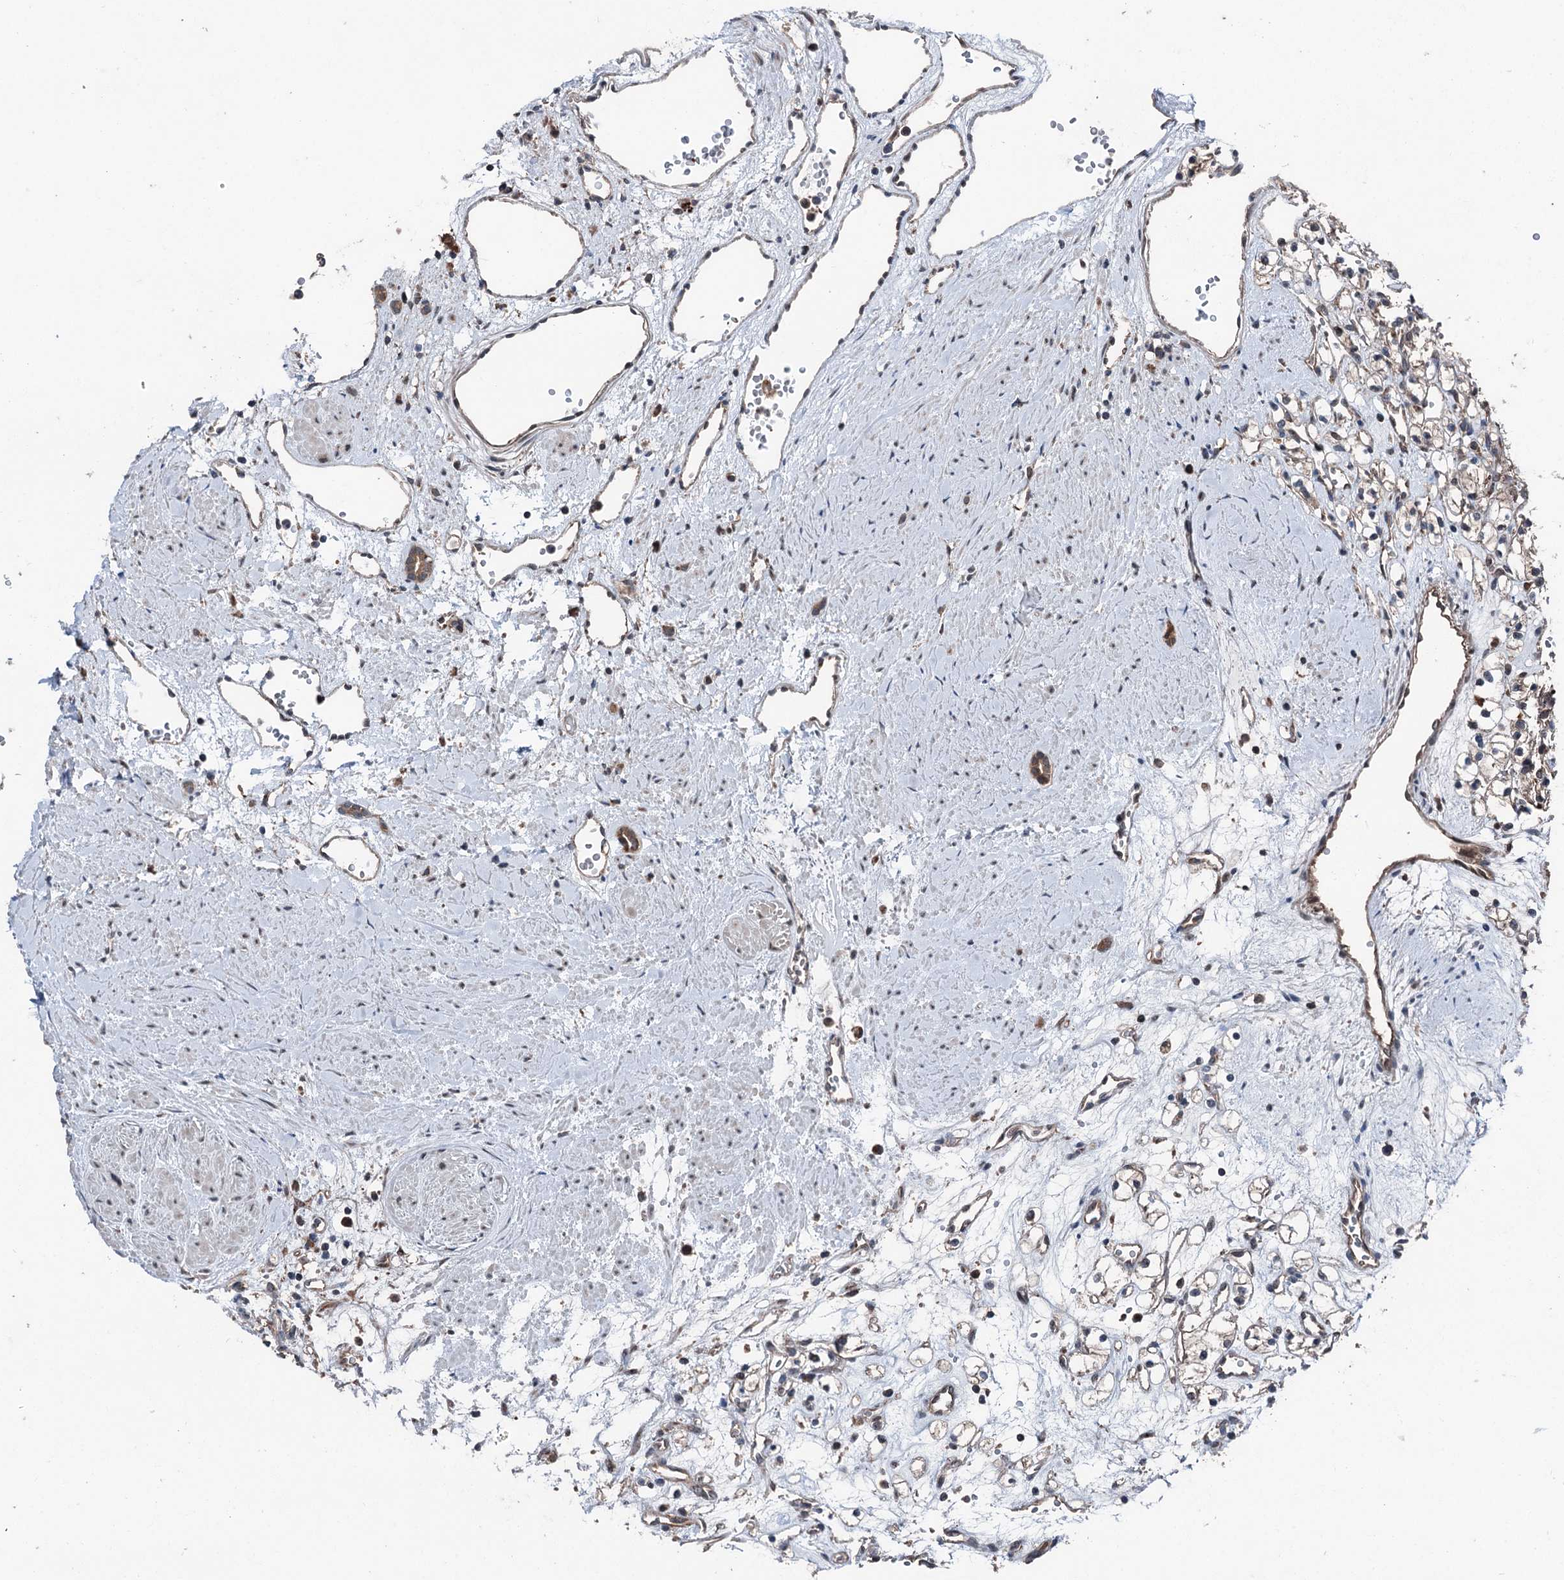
{"staining": {"intensity": "weak", "quantity": "25%-75%", "location": "cytoplasmic/membranous"}, "tissue": "renal cancer", "cell_type": "Tumor cells", "image_type": "cancer", "snomed": [{"axis": "morphology", "description": "Adenocarcinoma, NOS"}, {"axis": "topography", "description": "Kidney"}], "caption": "Renal adenocarcinoma tissue shows weak cytoplasmic/membranous staining in approximately 25%-75% of tumor cells", "gene": "PSMD13", "patient": {"sex": "female", "age": 59}}